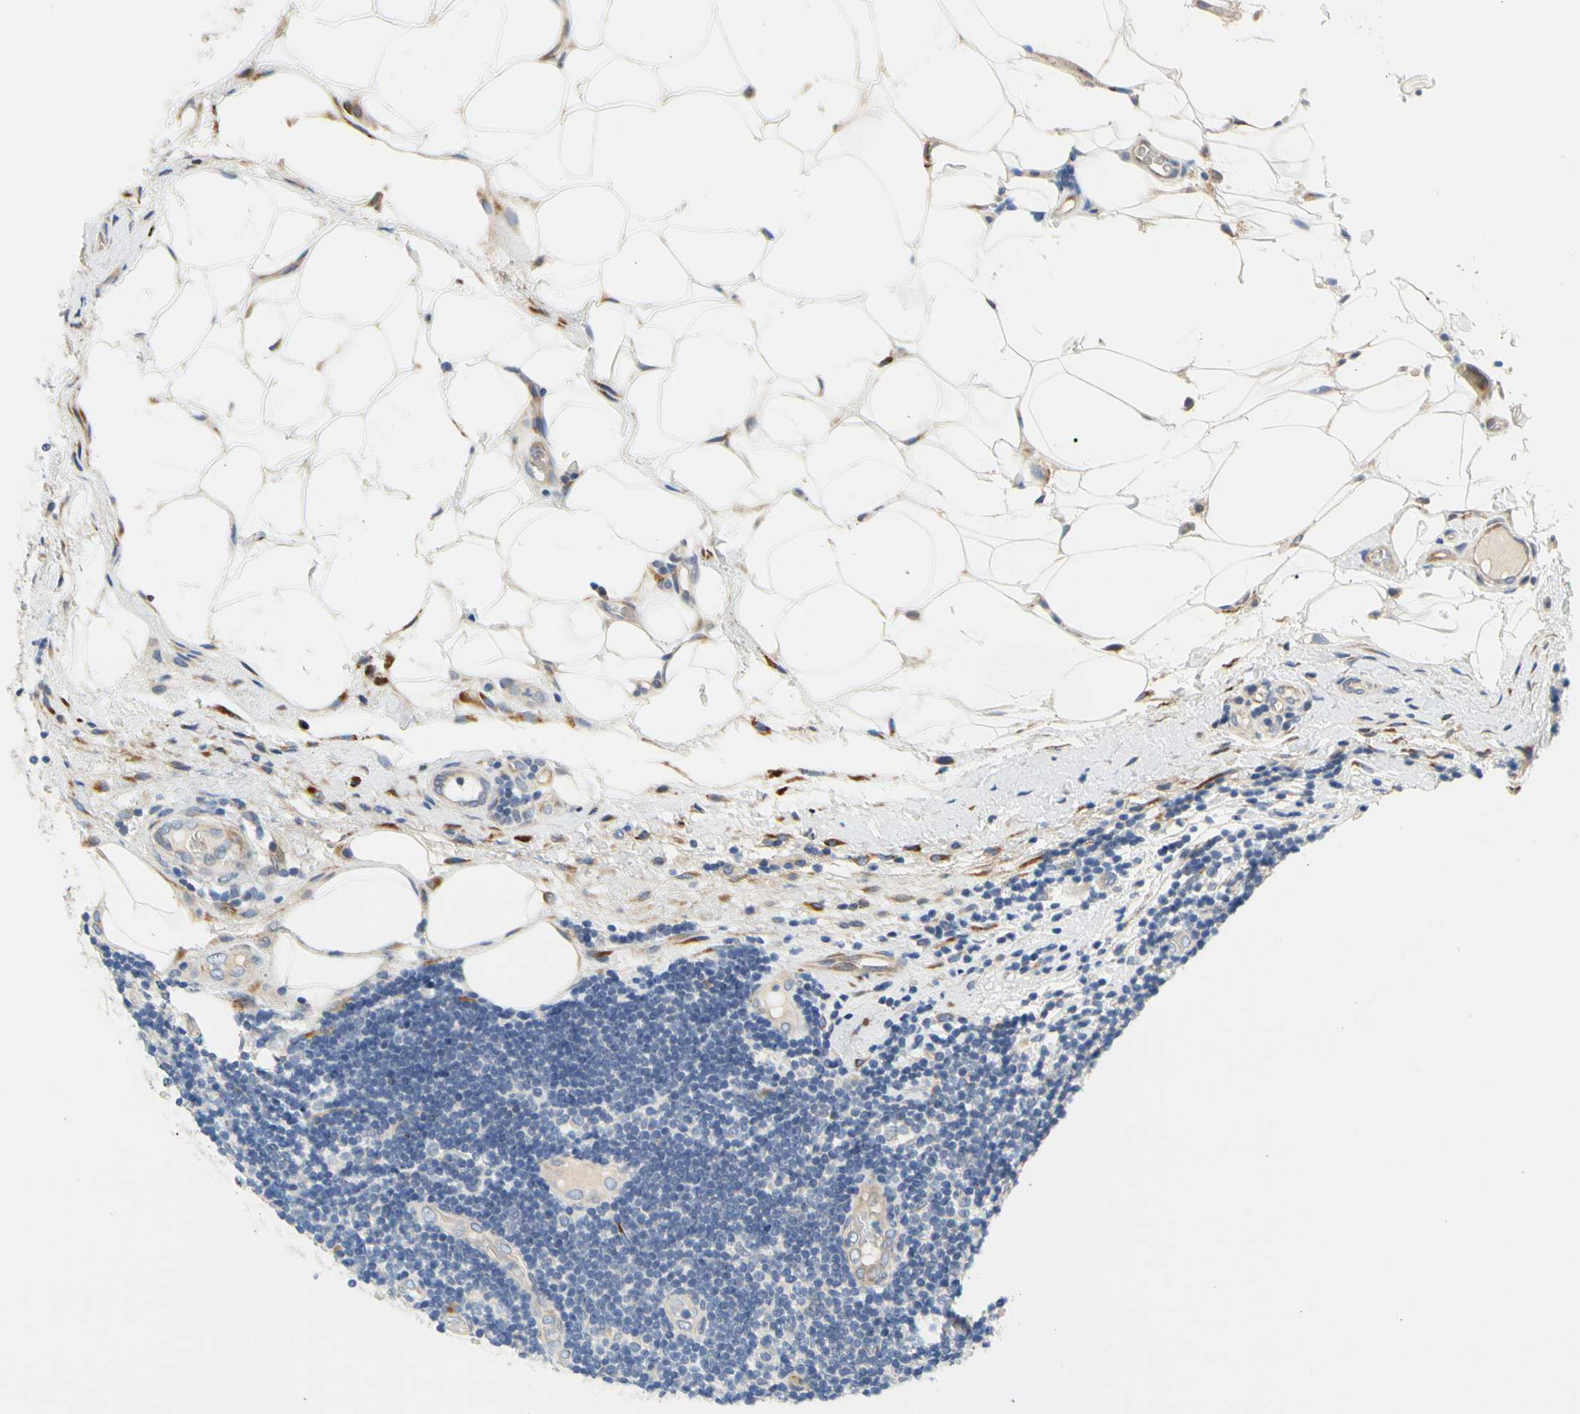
{"staining": {"intensity": "negative", "quantity": "none", "location": "none"}, "tissue": "lymphoma", "cell_type": "Tumor cells", "image_type": "cancer", "snomed": [{"axis": "morphology", "description": "Malignant lymphoma, non-Hodgkin's type, Low grade"}, {"axis": "topography", "description": "Lymph node"}], "caption": "The IHC micrograph has no significant staining in tumor cells of lymphoma tissue. Brightfield microscopy of immunohistochemistry (IHC) stained with DAB (brown) and hematoxylin (blue), captured at high magnification.", "gene": "ZNF236", "patient": {"sex": "male", "age": 83}}